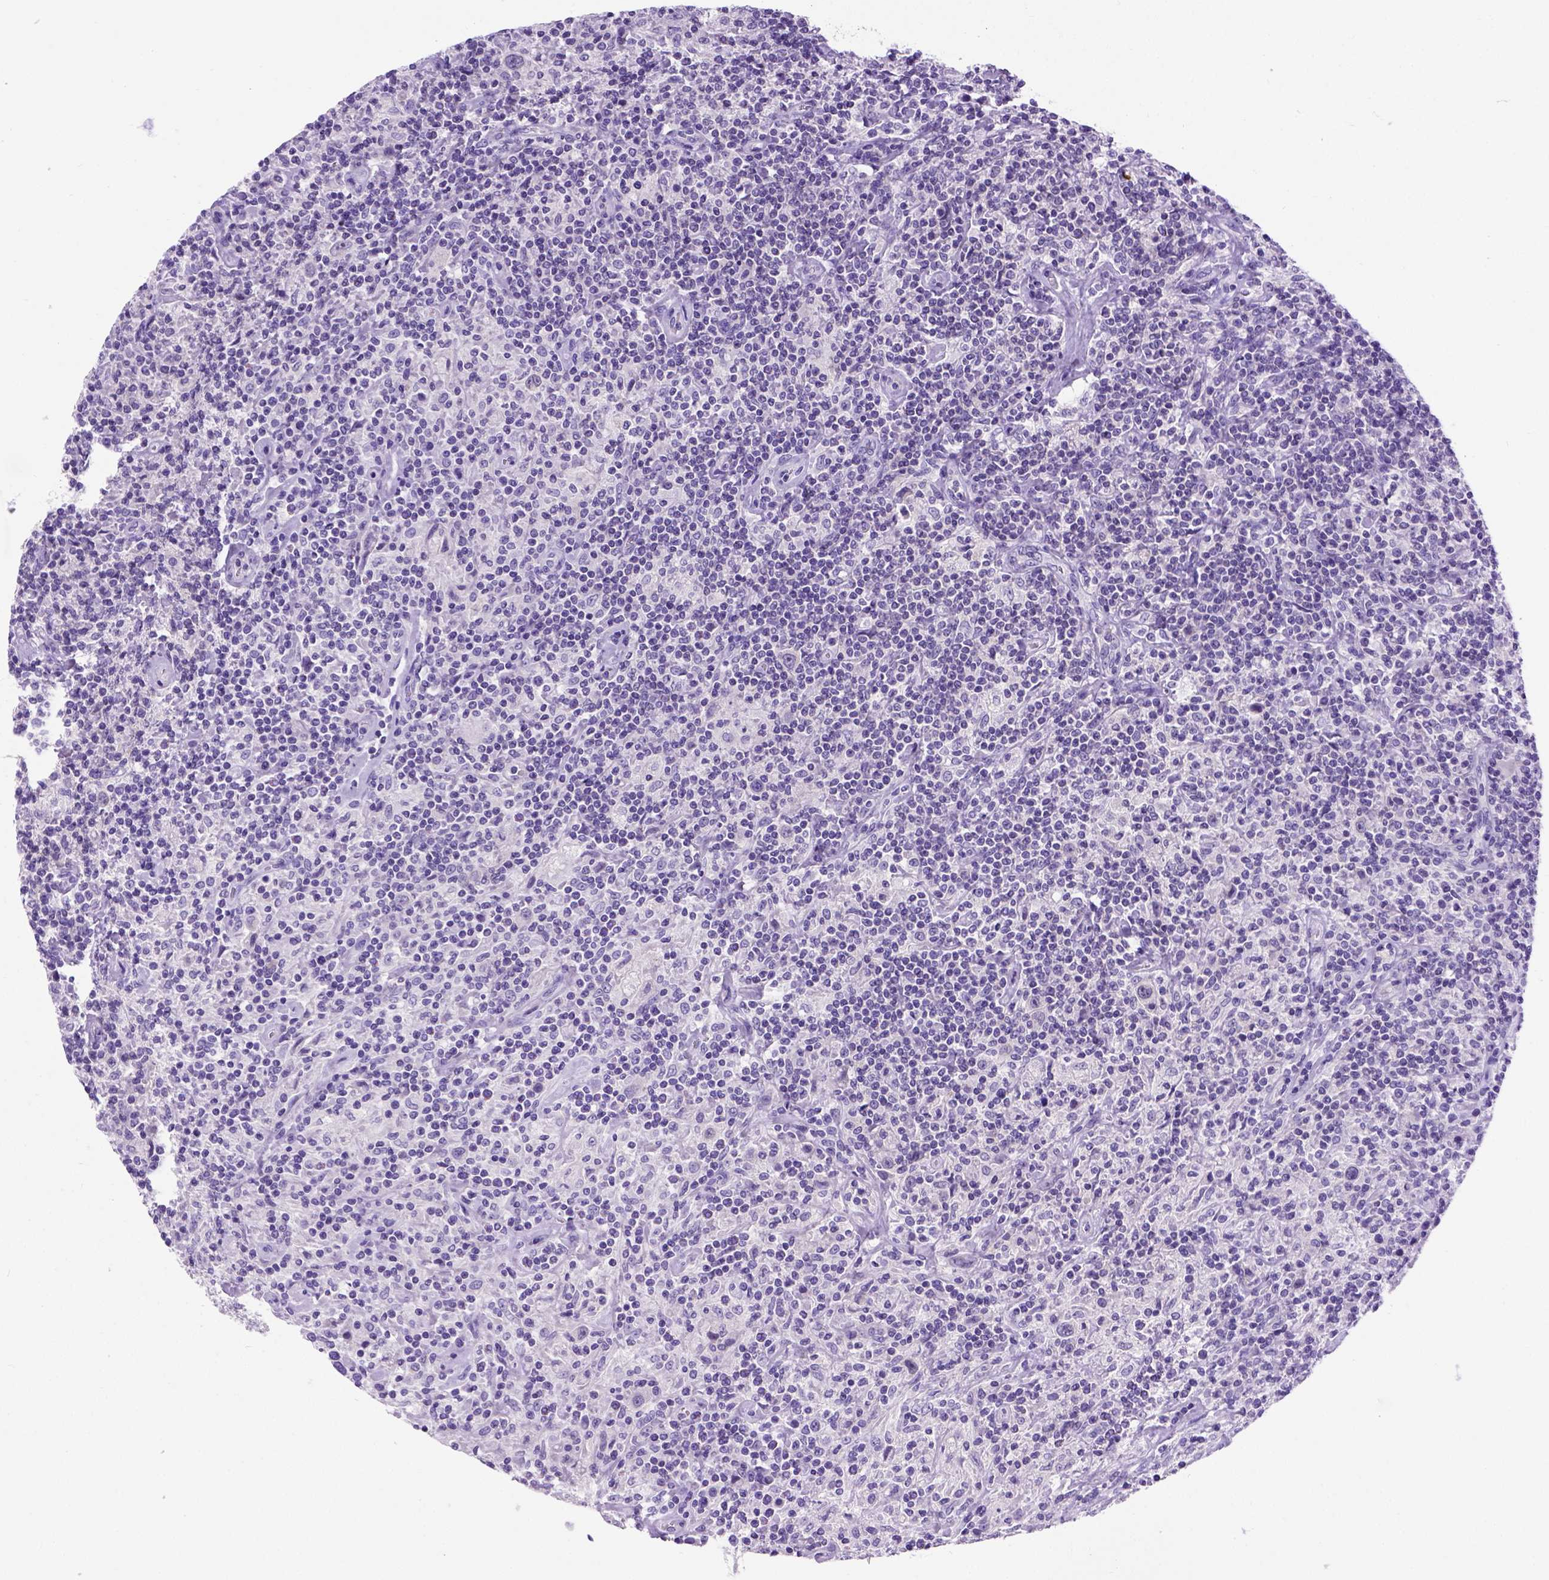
{"staining": {"intensity": "negative", "quantity": "none", "location": "none"}, "tissue": "lymphoma", "cell_type": "Tumor cells", "image_type": "cancer", "snomed": [{"axis": "morphology", "description": "Hodgkin's disease, NOS"}, {"axis": "topography", "description": "Lymph node"}], "caption": "DAB (3,3'-diaminobenzidine) immunohistochemical staining of Hodgkin's disease demonstrates no significant expression in tumor cells. Nuclei are stained in blue.", "gene": "FOXI1", "patient": {"sex": "male", "age": 70}}